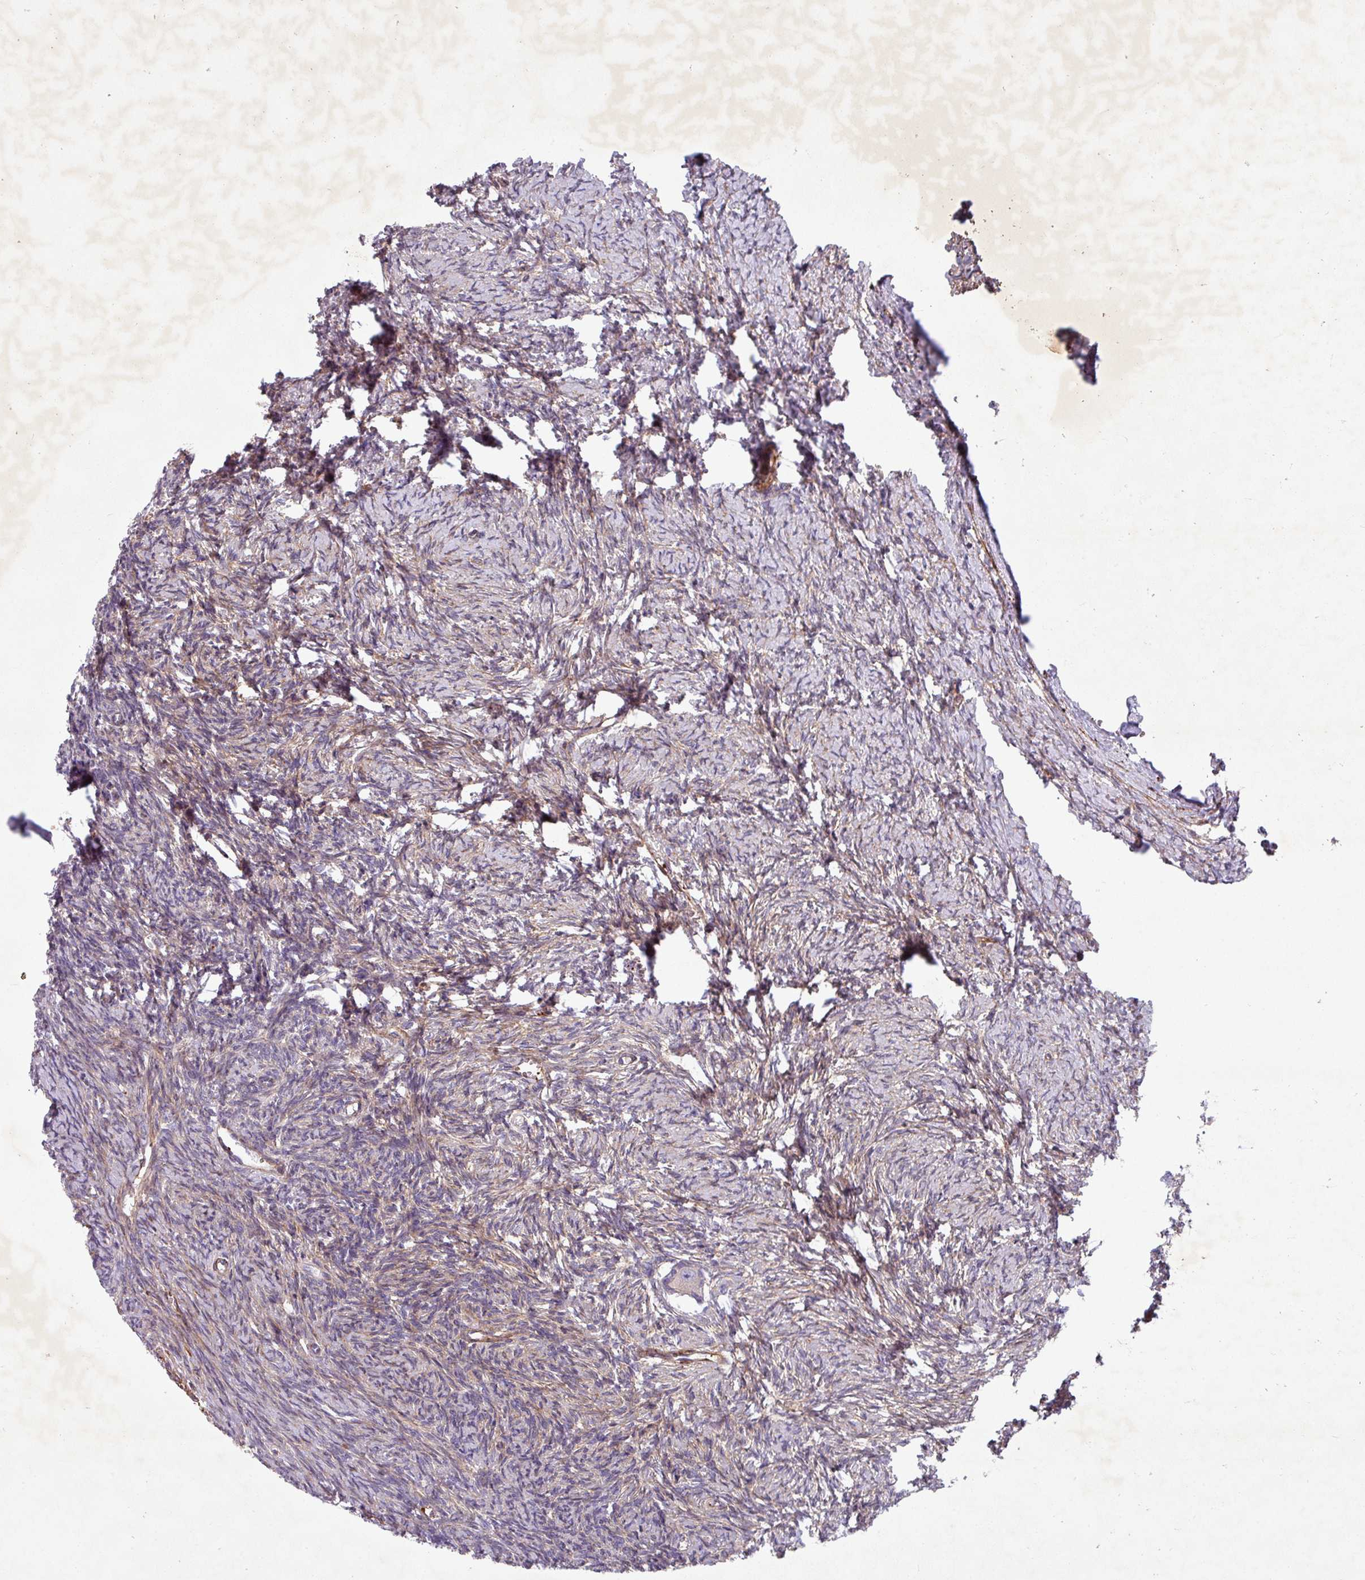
{"staining": {"intensity": "negative", "quantity": "none", "location": "none"}, "tissue": "ovary", "cell_type": "Follicle cells", "image_type": "normal", "snomed": [{"axis": "morphology", "description": "Normal tissue, NOS"}, {"axis": "topography", "description": "Ovary"}], "caption": "Follicle cells show no significant positivity in unremarkable ovary.", "gene": "ATP2C2", "patient": {"sex": "female", "age": 39}}